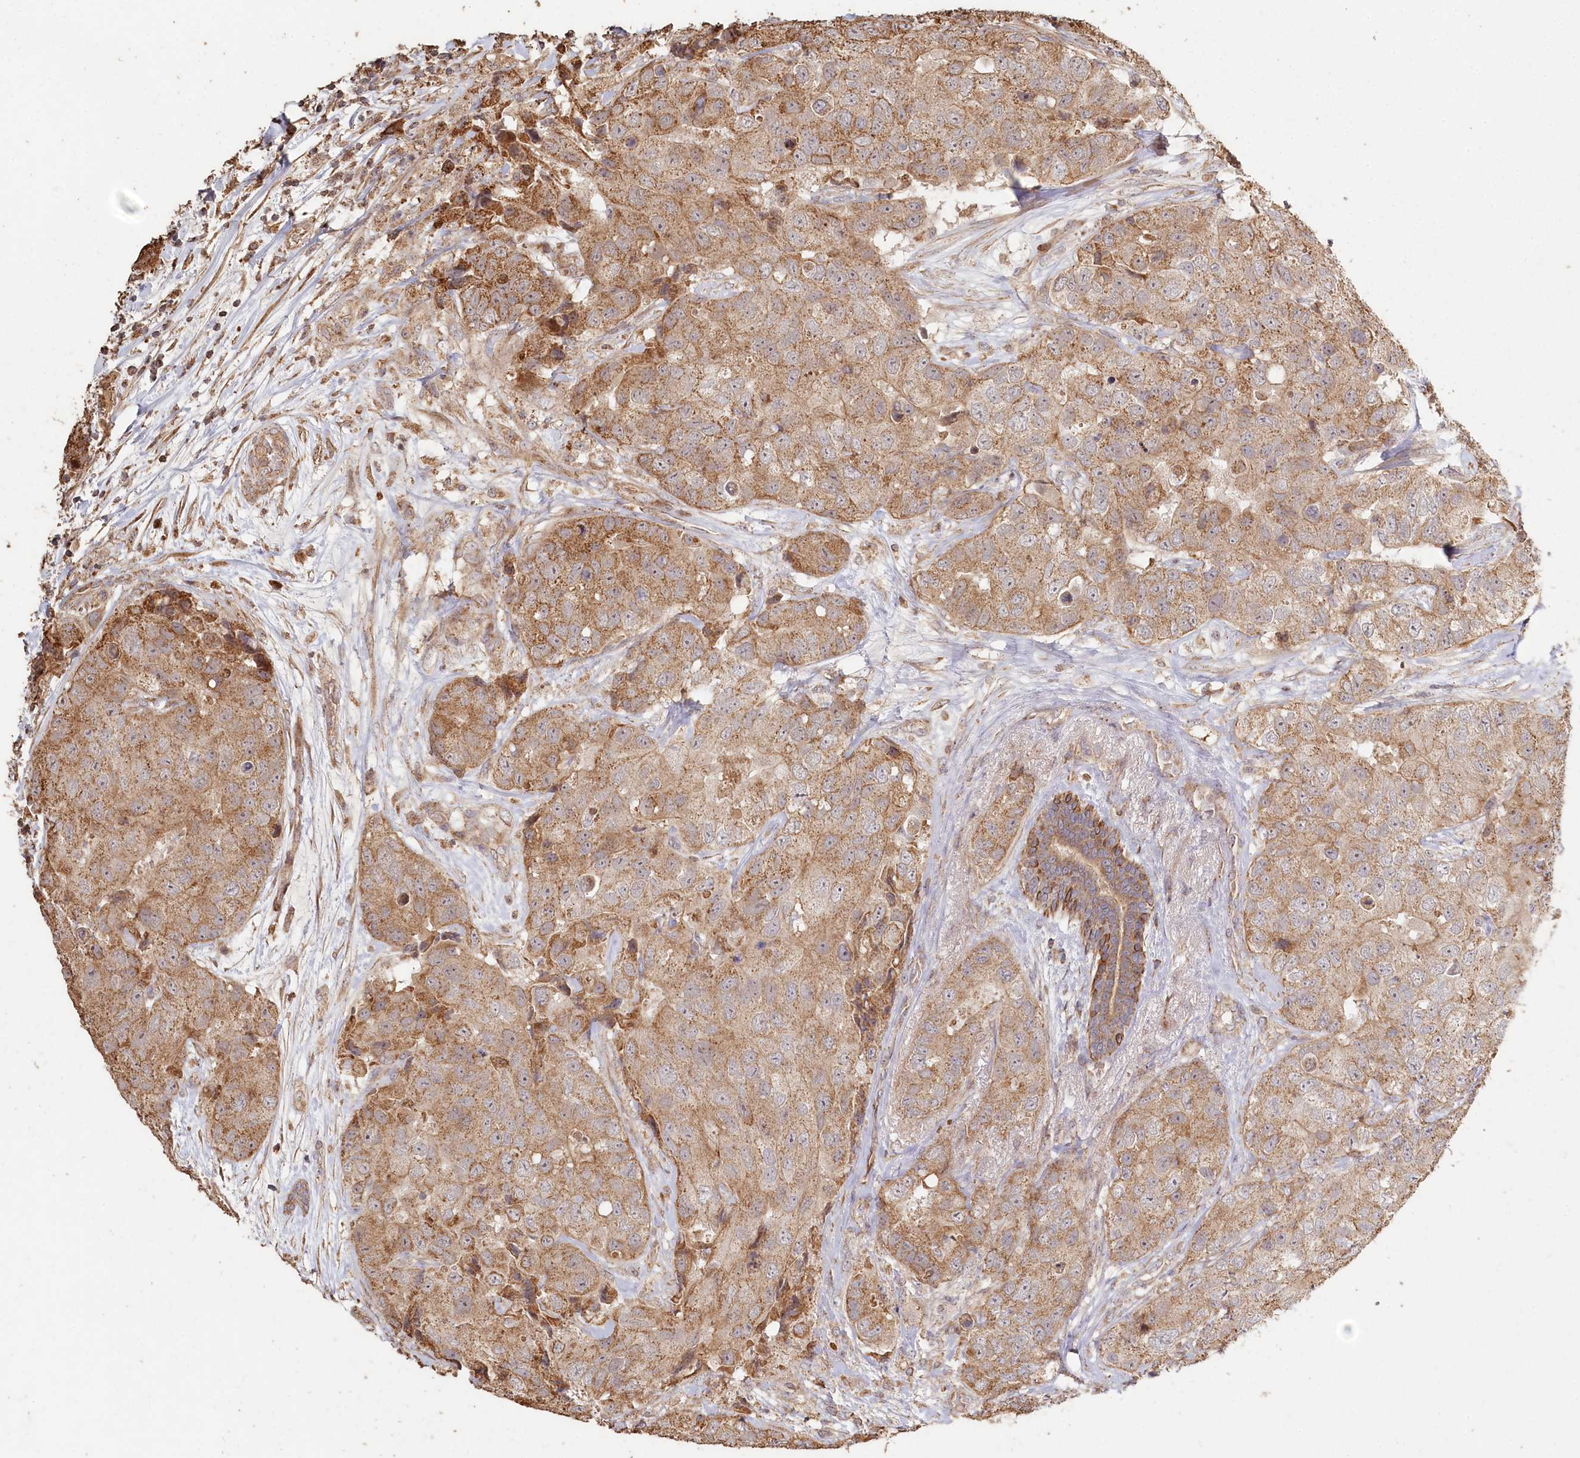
{"staining": {"intensity": "moderate", "quantity": ">75%", "location": "cytoplasmic/membranous"}, "tissue": "breast cancer", "cell_type": "Tumor cells", "image_type": "cancer", "snomed": [{"axis": "morphology", "description": "Duct carcinoma"}, {"axis": "topography", "description": "Breast"}], "caption": "Protein expression analysis of breast cancer displays moderate cytoplasmic/membranous staining in approximately >75% of tumor cells. (Stains: DAB in brown, nuclei in blue, Microscopy: brightfield microscopy at high magnification).", "gene": "HAL", "patient": {"sex": "female", "age": 62}}